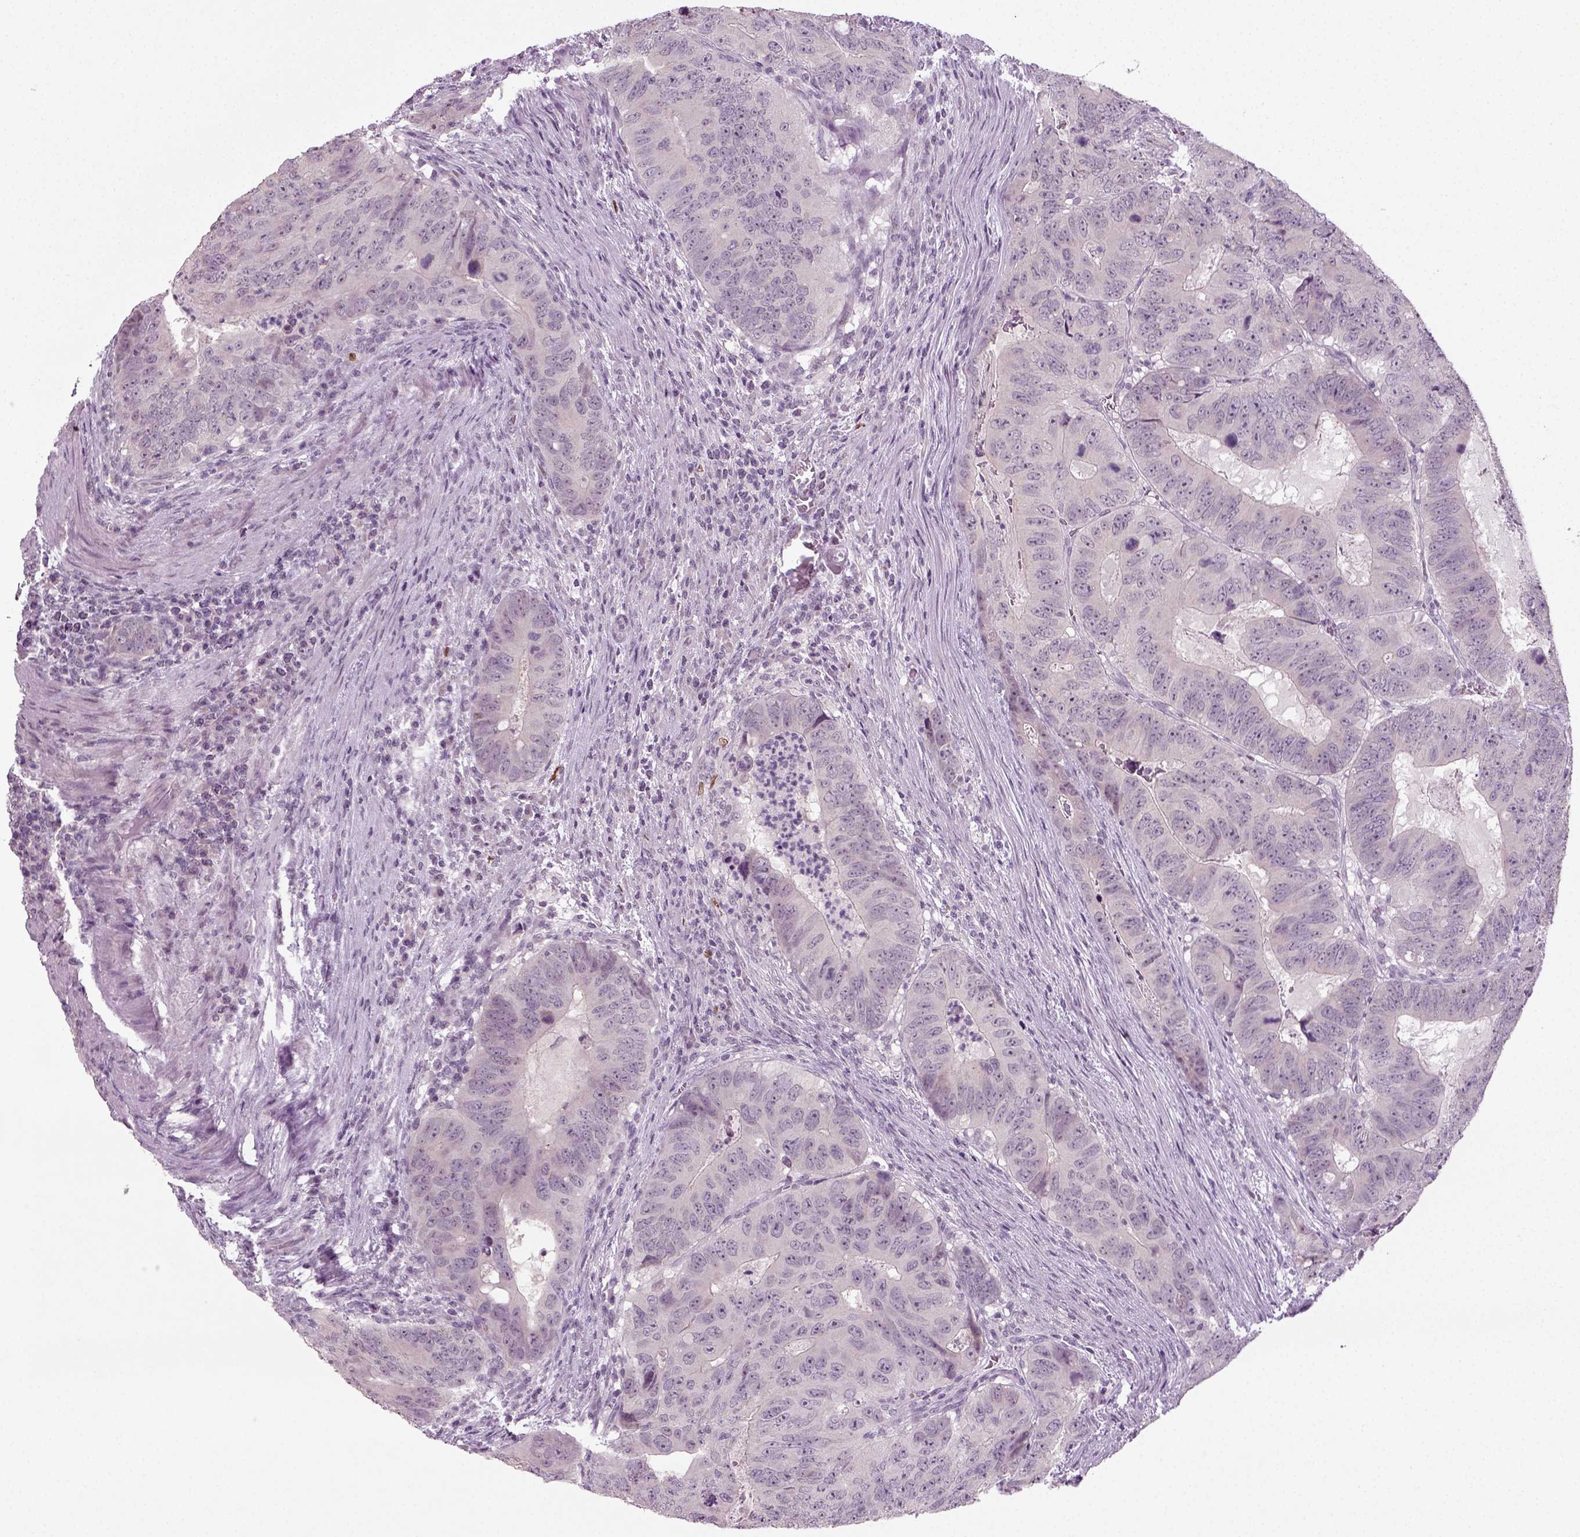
{"staining": {"intensity": "negative", "quantity": "none", "location": "none"}, "tissue": "colorectal cancer", "cell_type": "Tumor cells", "image_type": "cancer", "snomed": [{"axis": "morphology", "description": "Adenocarcinoma, NOS"}, {"axis": "topography", "description": "Colon"}], "caption": "Protein analysis of colorectal cancer (adenocarcinoma) reveals no significant expression in tumor cells.", "gene": "SYNGAP1", "patient": {"sex": "male", "age": 79}}